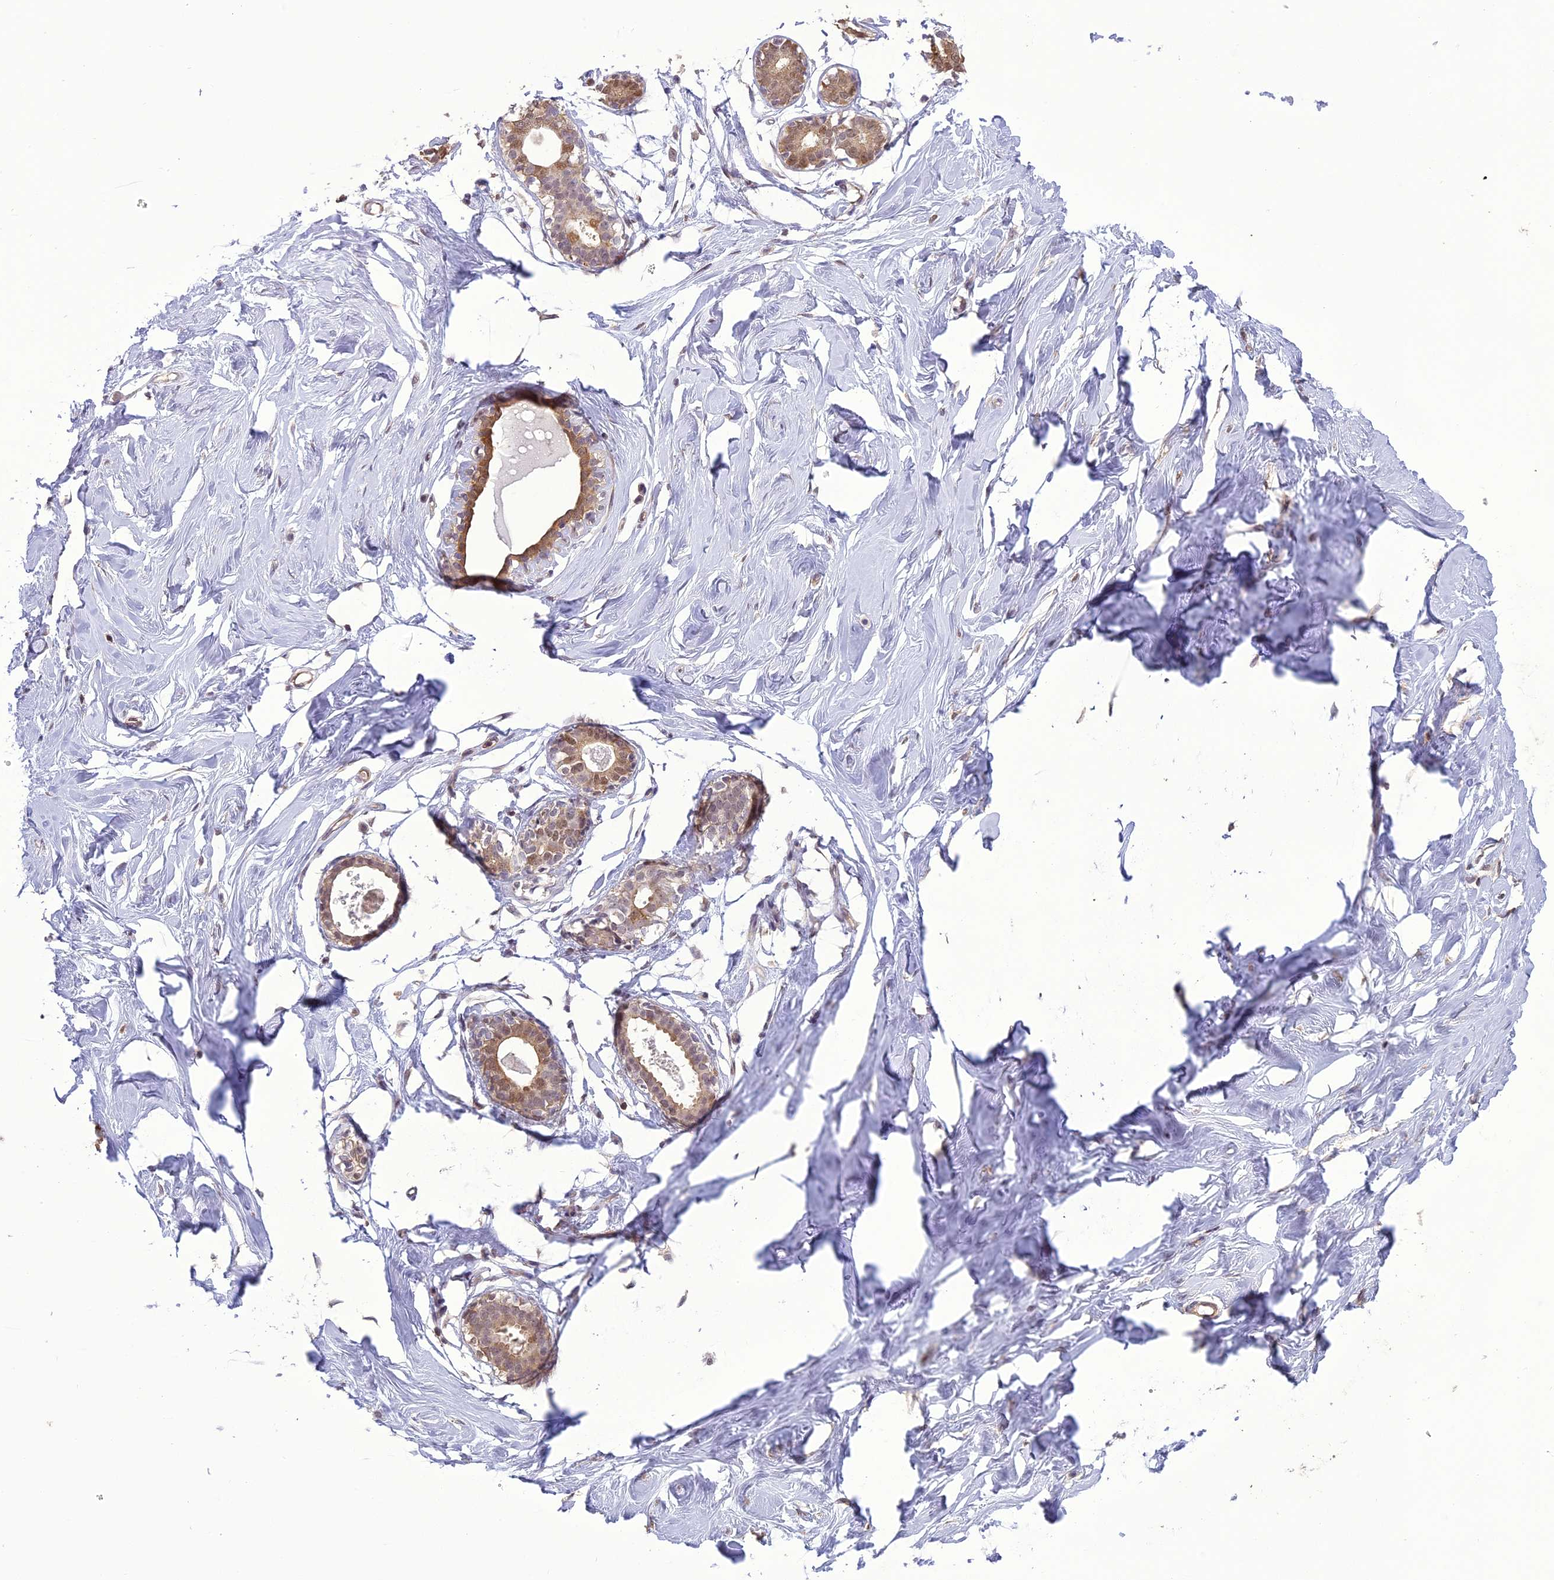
{"staining": {"intensity": "negative", "quantity": "none", "location": "none"}, "tissue": "breast", "cell_type": "Adipocytes", "image_type": "normal", "snomed": [{"axis": "morphology", "description": "Normal tissue, NOS"}, {"axis": "morphology", "description": "Adenoma, NOS"}, {"axis": "topography", "description": "Breast"}], "caption": "Breast stained for a protein using IHC reveals no expression adipocytes.", "gene": "TIGD7", "patient": {"sex": "female", "age": 23}}